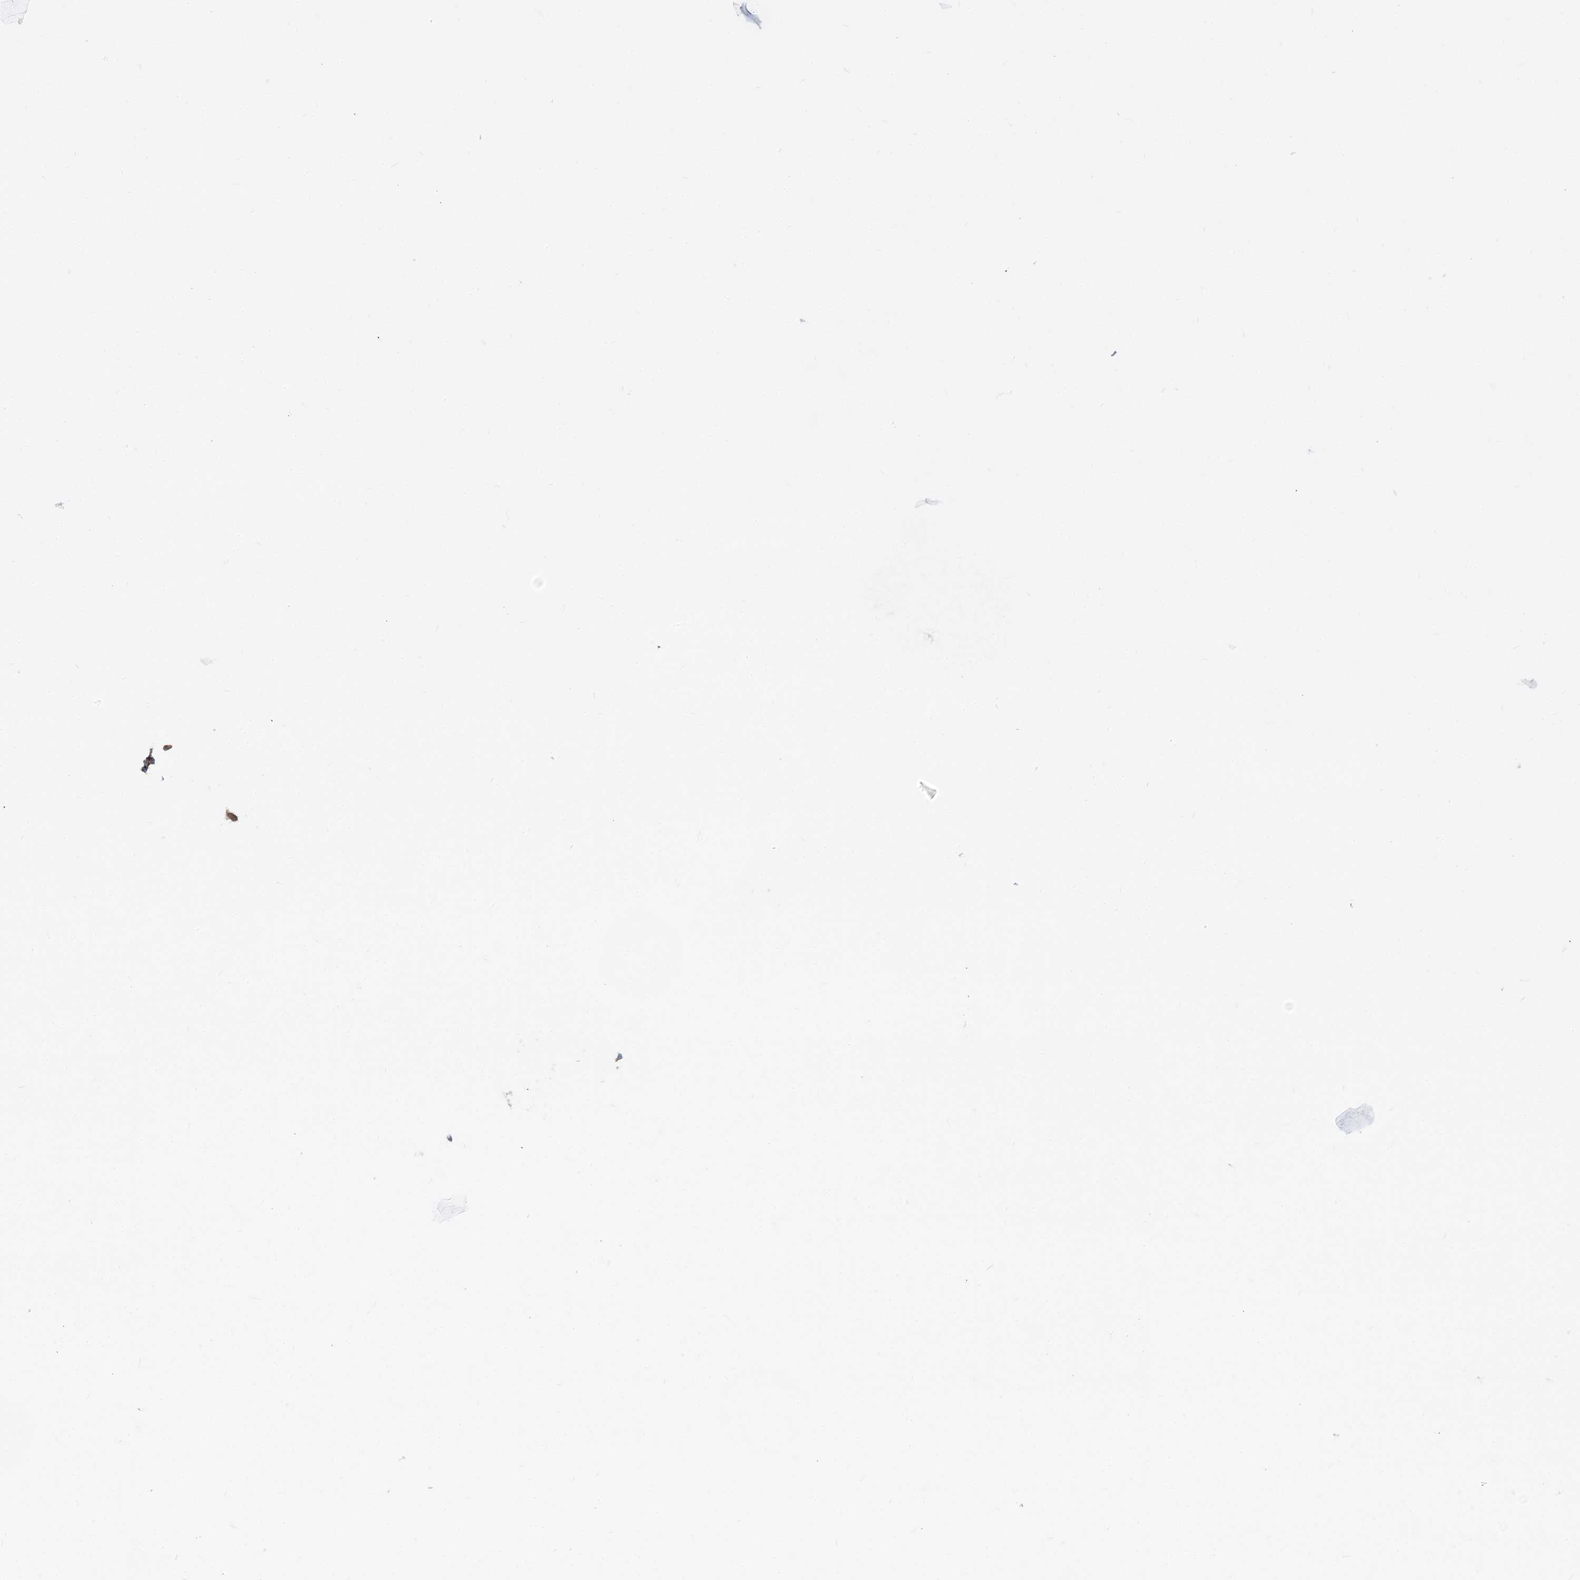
{"staining": {"intensity": "moderate", "quantity": ">75%", "location": "cytoplasmic/membranous"}, "tissue": "lung cancer", "cell_type": "Tumor cells", "image_type": "cancer", "snomed": [{"axis": "morphology", "description": "Squamous cell carcinoma, NOS"}, {"axis": "topography", "description": "Lung"}], "caption": "Immunohistochemistry image of lung squamous cell carcinoma stained for a protein (brown), which displays medium levels of moderate cytoplasmic/membranous positivity in approximately >75% of tumor cells.", "gene": "STAM", "patient": {"sex": "female", "age": 63}}